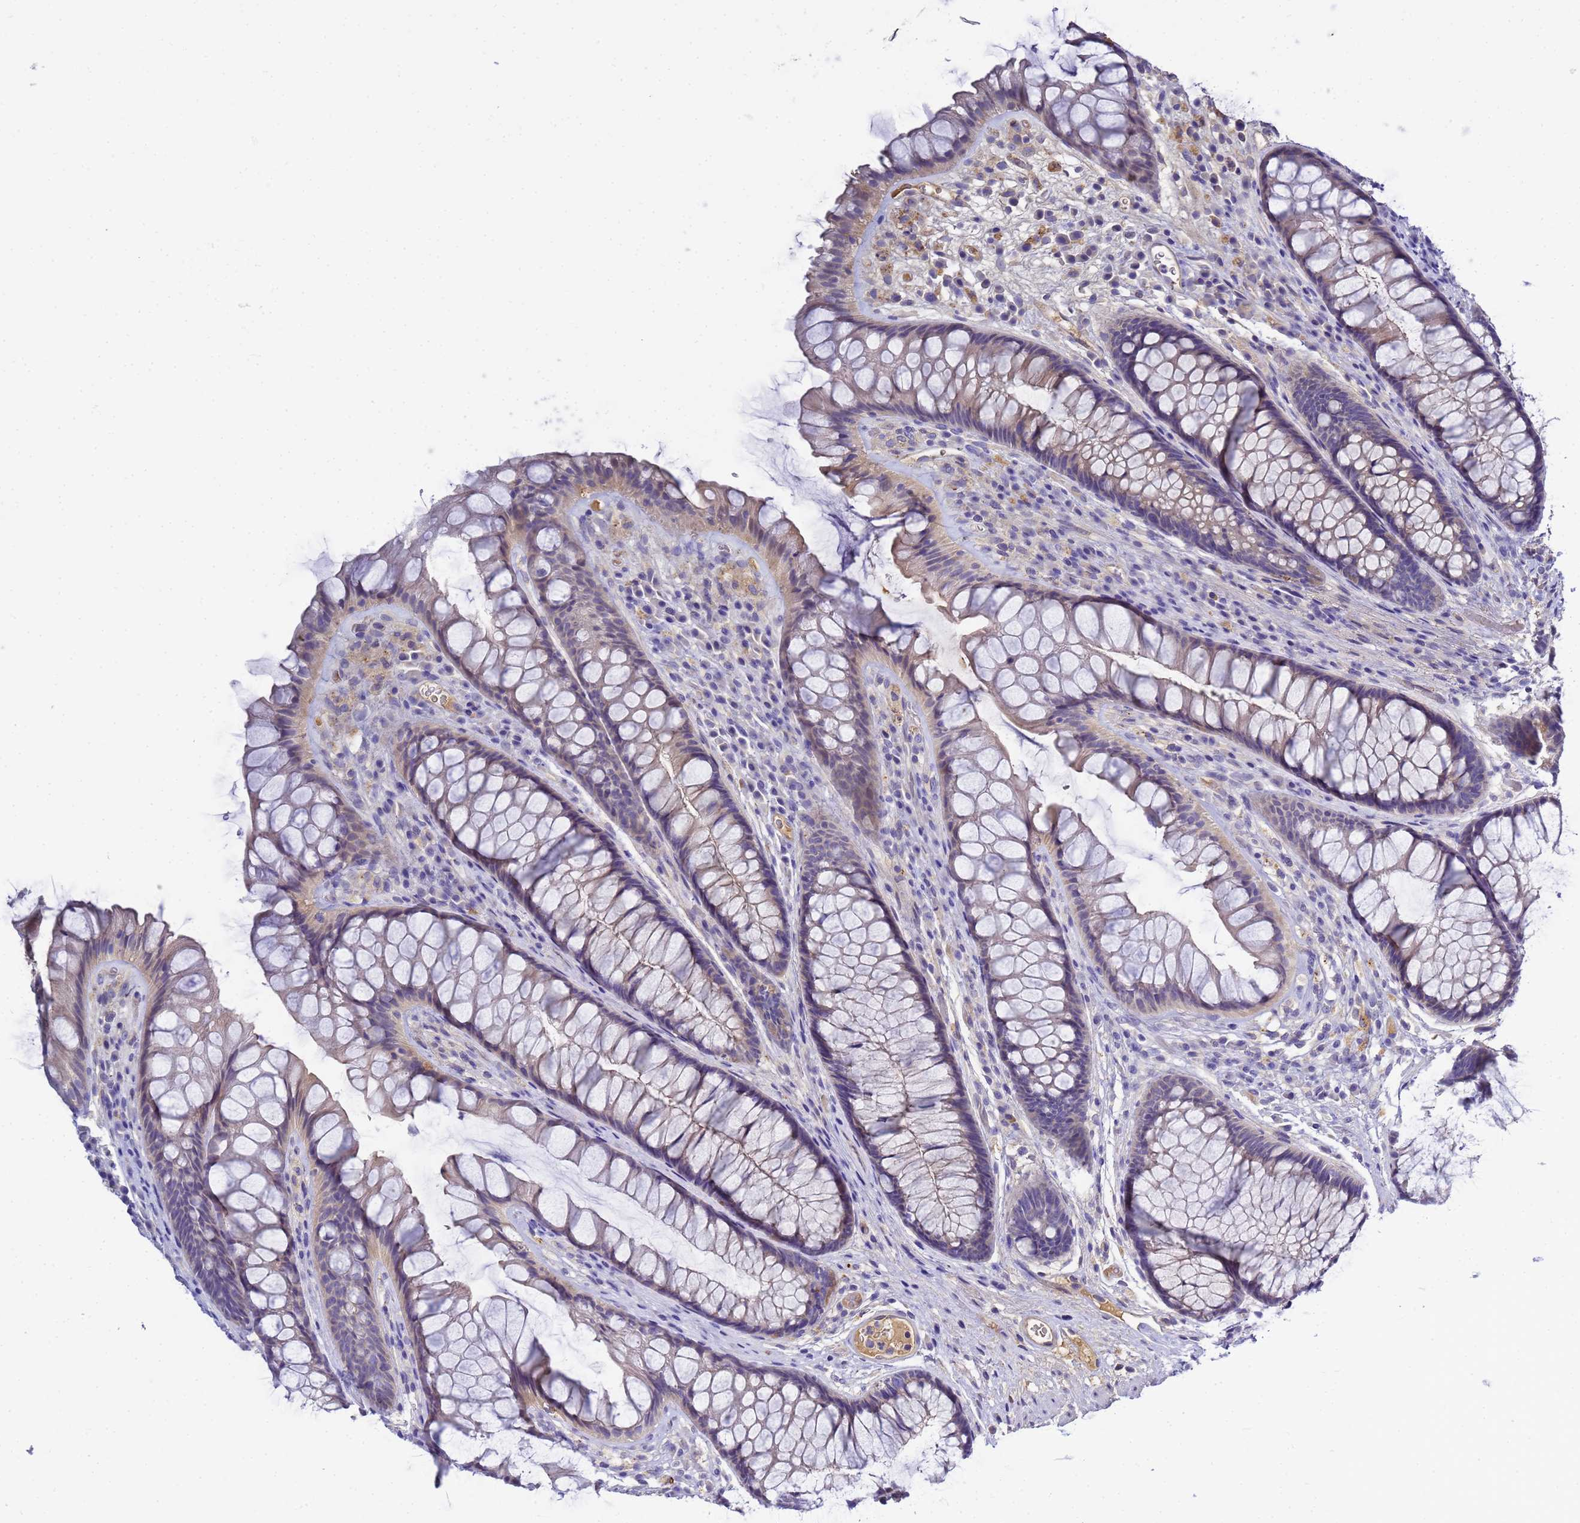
{"staining": {"intensity": "weak", "quantity": "<25%", "location": "cytoplasmic/membranous"}, "tissue": "rectum", "cell_type": "Glandular cells", "image_type": "normal", "snomed": [{"axis": "morphology", "description": "Normal tissue, NOS"}, {"axis": "topography", "description": "Rectum"}], "caption": "Immunohistochemistry image of normal rectum stained for a protein (brown), which demonstrates no expression in glandular cells.", "gene": "TBCD", "patient": {"sex": "male", "age": 74}}